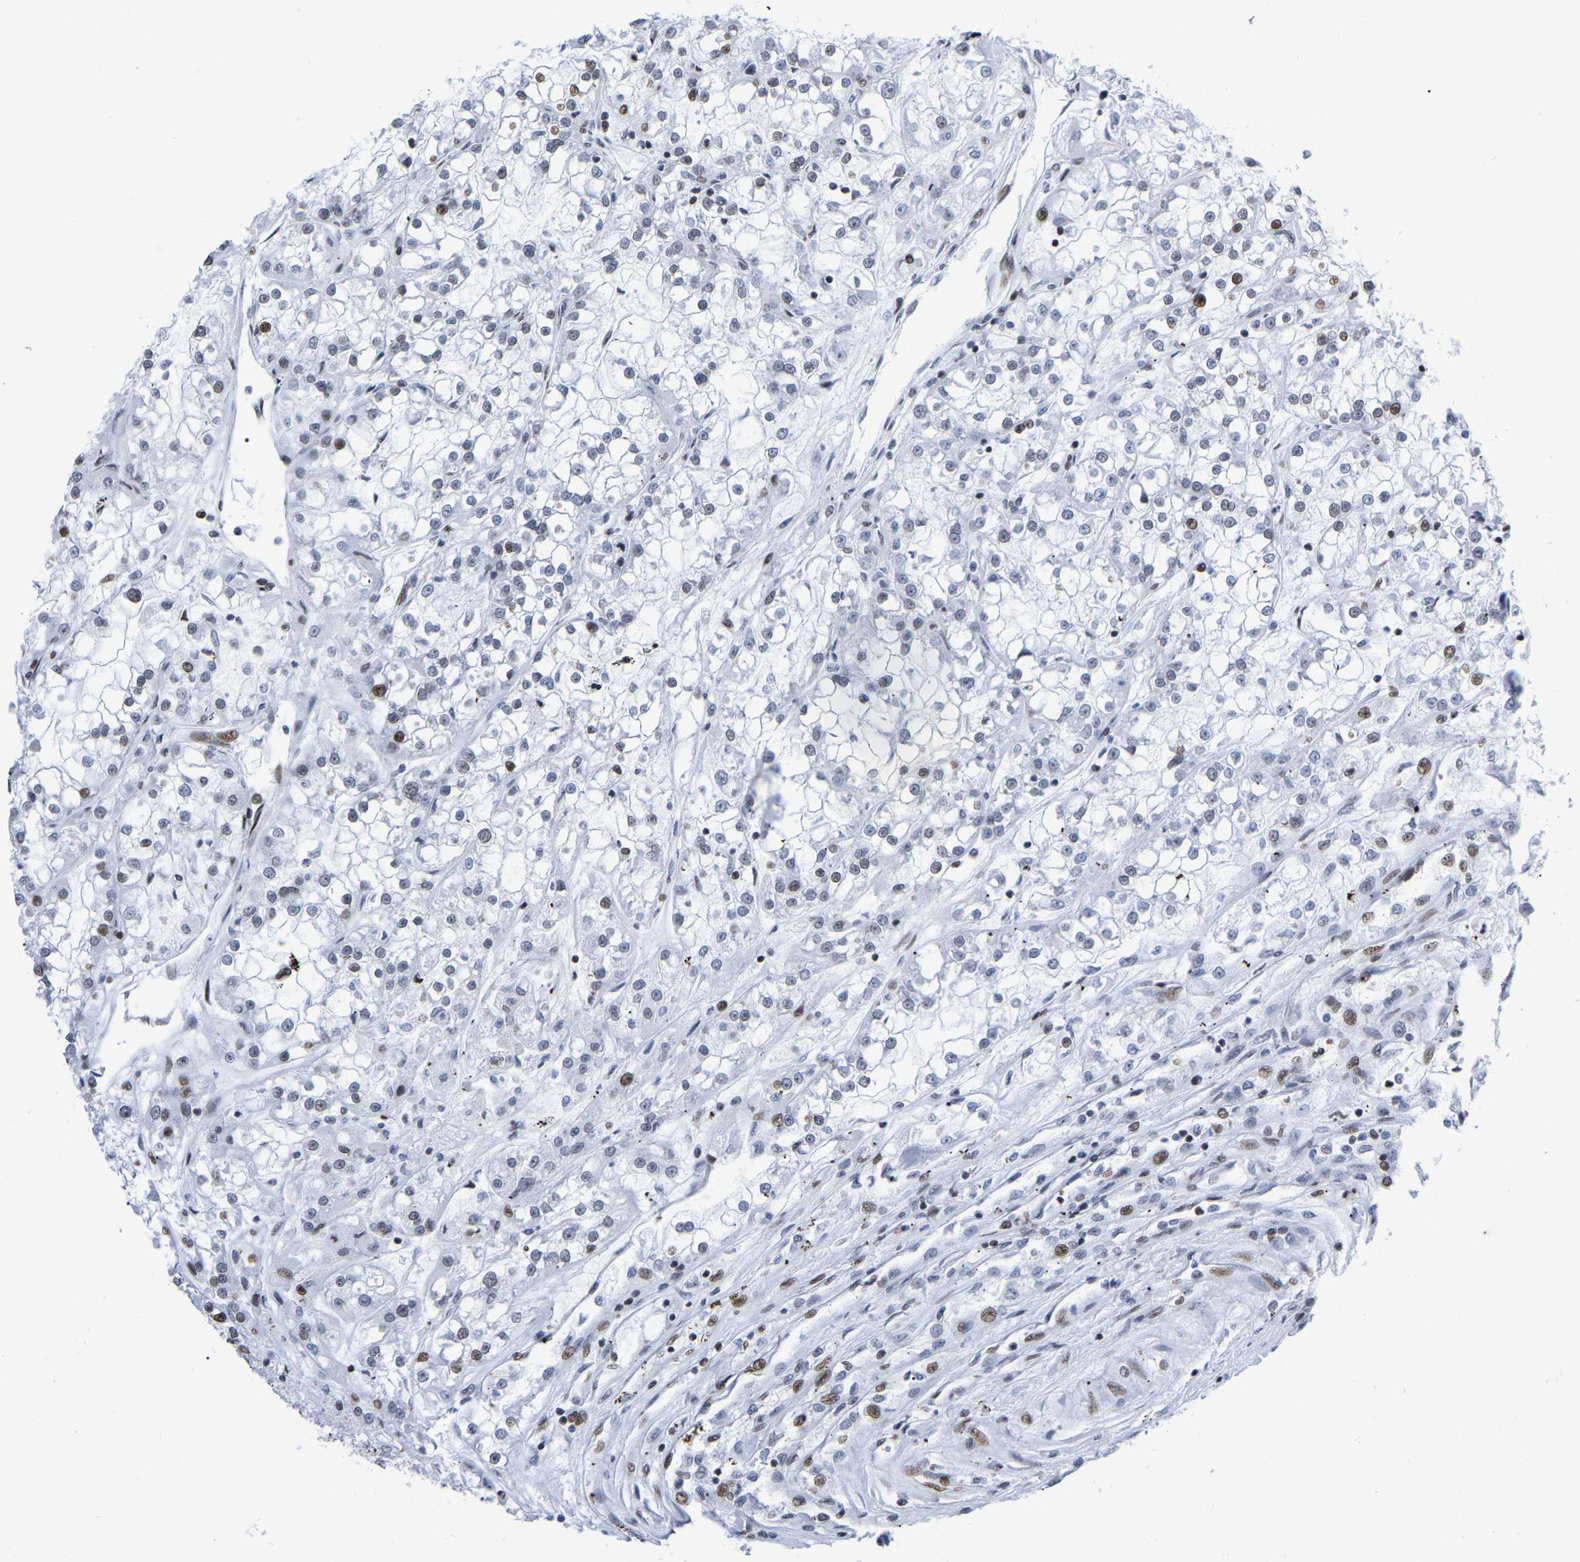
{"staining": {"intensity": "moderate", "quantity": "<25%", "location": "nuclear"}, "tissue": "renal cancer", "cell_type": "Tumor cells", "image_type": "cancer", "snomed": [{"axis": "morphology", "description": "Adenocarcinoma, NOS"}, {"axis": "topography", "description": "Kidney"}], "caption": "This photomicrograph reveals IHC staining of human adenocarcinoma (renal), with low moderate nuclear expression in about <25% of tumor cells.", "gene": "PRCC", "patient": {"sex": "female", "age": 52}}